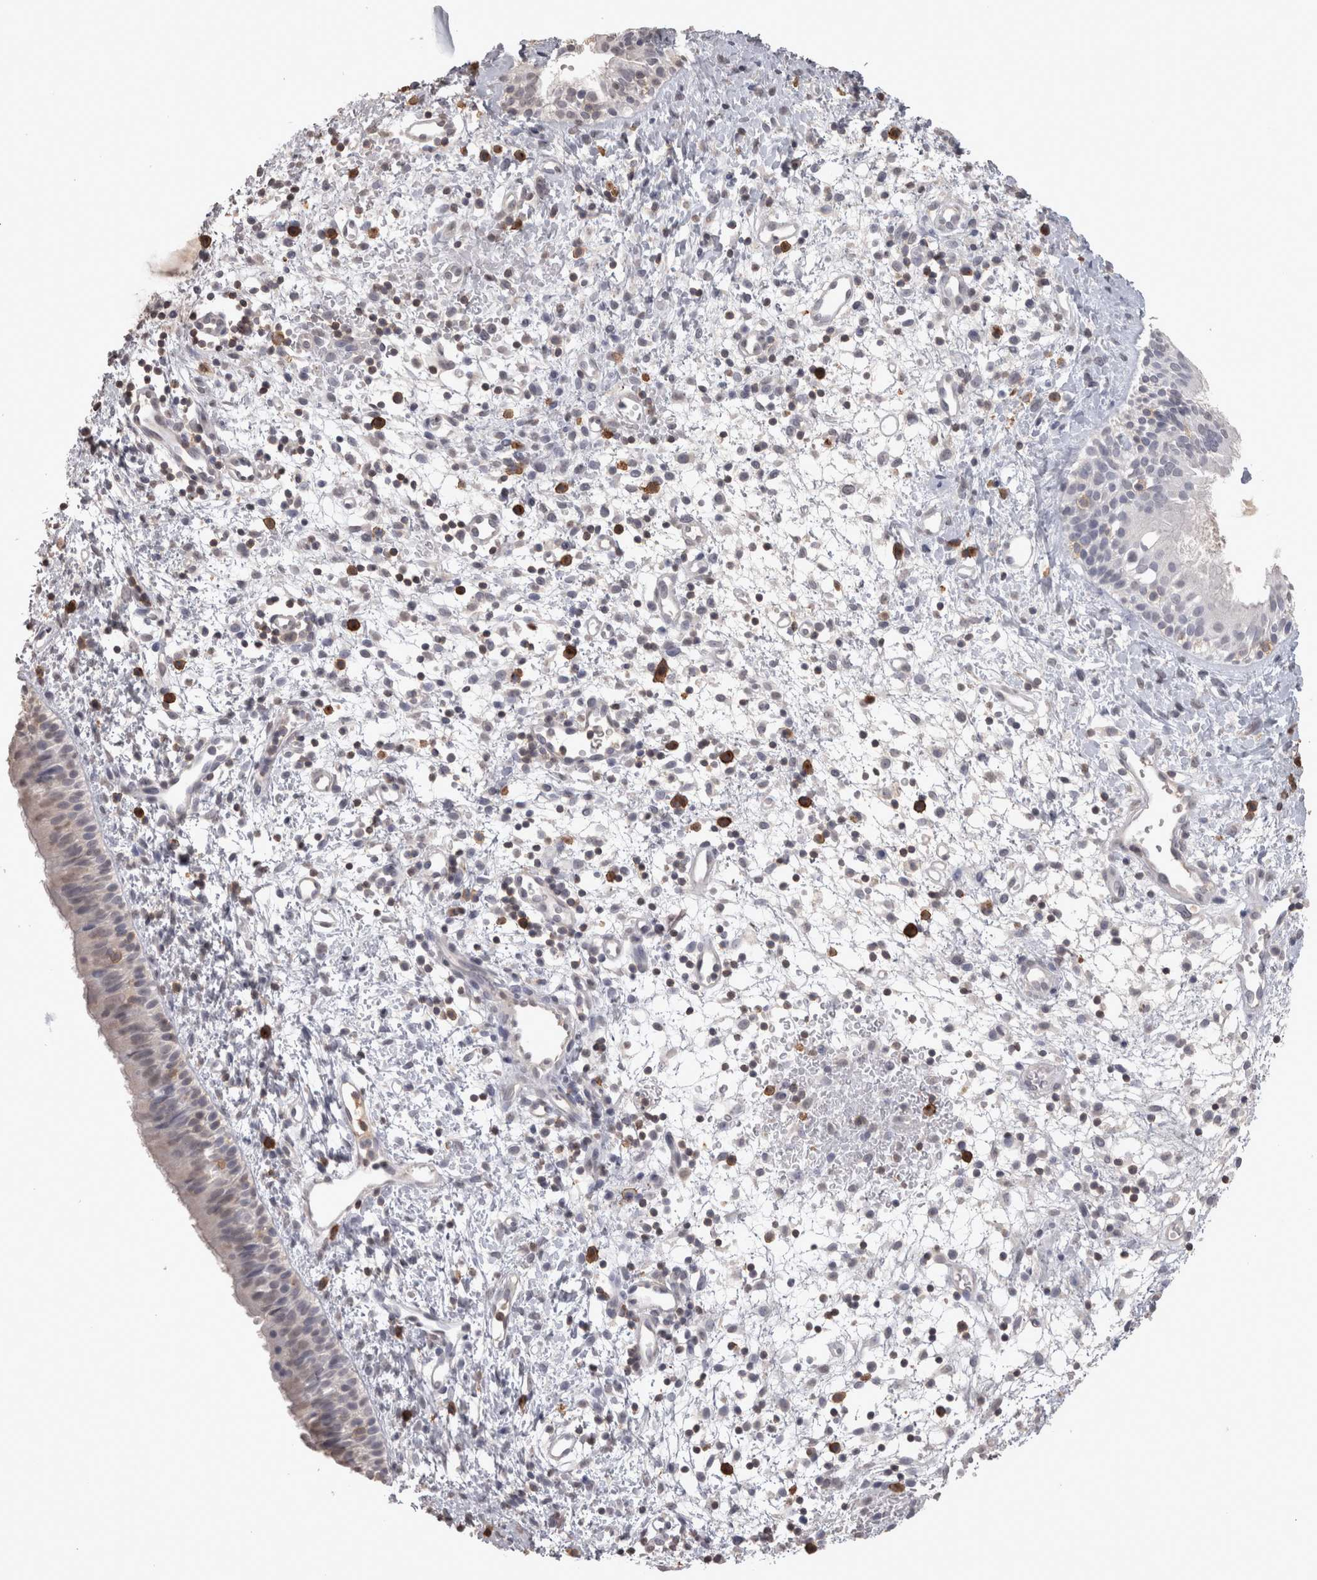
{"staining": {"intensity": "negative", "quantity": "none", "location": "none"}, "tissue": "nasopharynx", "cell_type": "Respiratory epithelial cells", "image_type": "normal", "snomed": [{"axis": "morphology", "description": "Normal tissue, NOS"}, {"axis": "topography", "description": "Nasopharynx"}], "caption": "Immunohistochemistry of benign nasopharynx exhibits no positivity in respiratory epithelial cells. Nuclei are stained in blue.", "gene": "LAX1", "patient": {"sex": "male", "age": 22}}